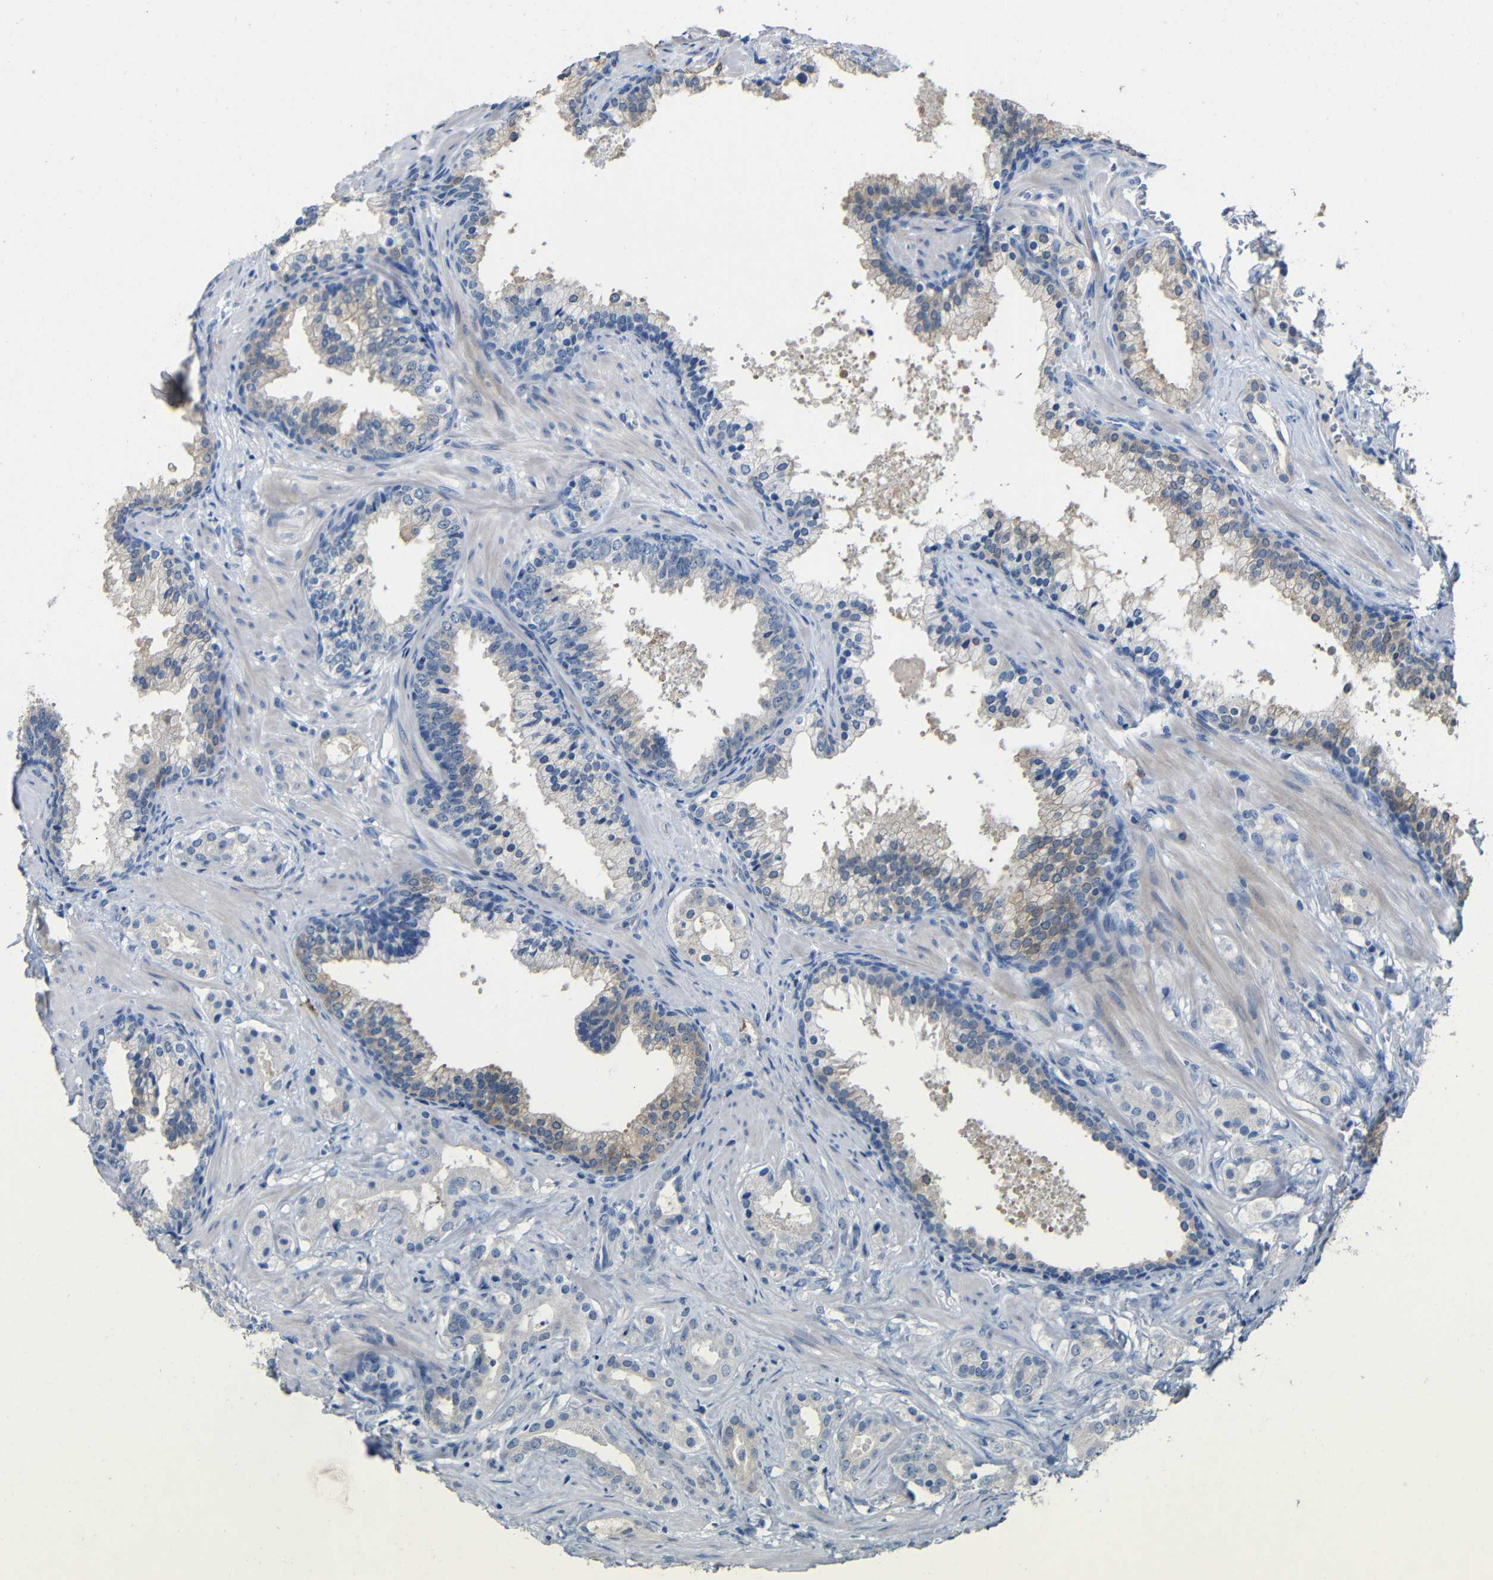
{"staining": {"intensity": "negative", "quantity": "none", "location": "none"}, "tissue": "prostate cancer", "cell_type": "Tumor cells", "image_type": "cancer", "snomed": [{"axis": "morphology", "description": "Adenocarcinoma, Low grade"}, {"axis": "topography", "description": "Prostate"}], "caption": "A high-resolution micrograph shows immunohistochemistry (IHC) staining of prostate adenocarcinoma (low-grade), which reveals no significant positivity in tumor cells.", "gene": "ACKR2", "patient": {"sex": "male", "age": 59}}